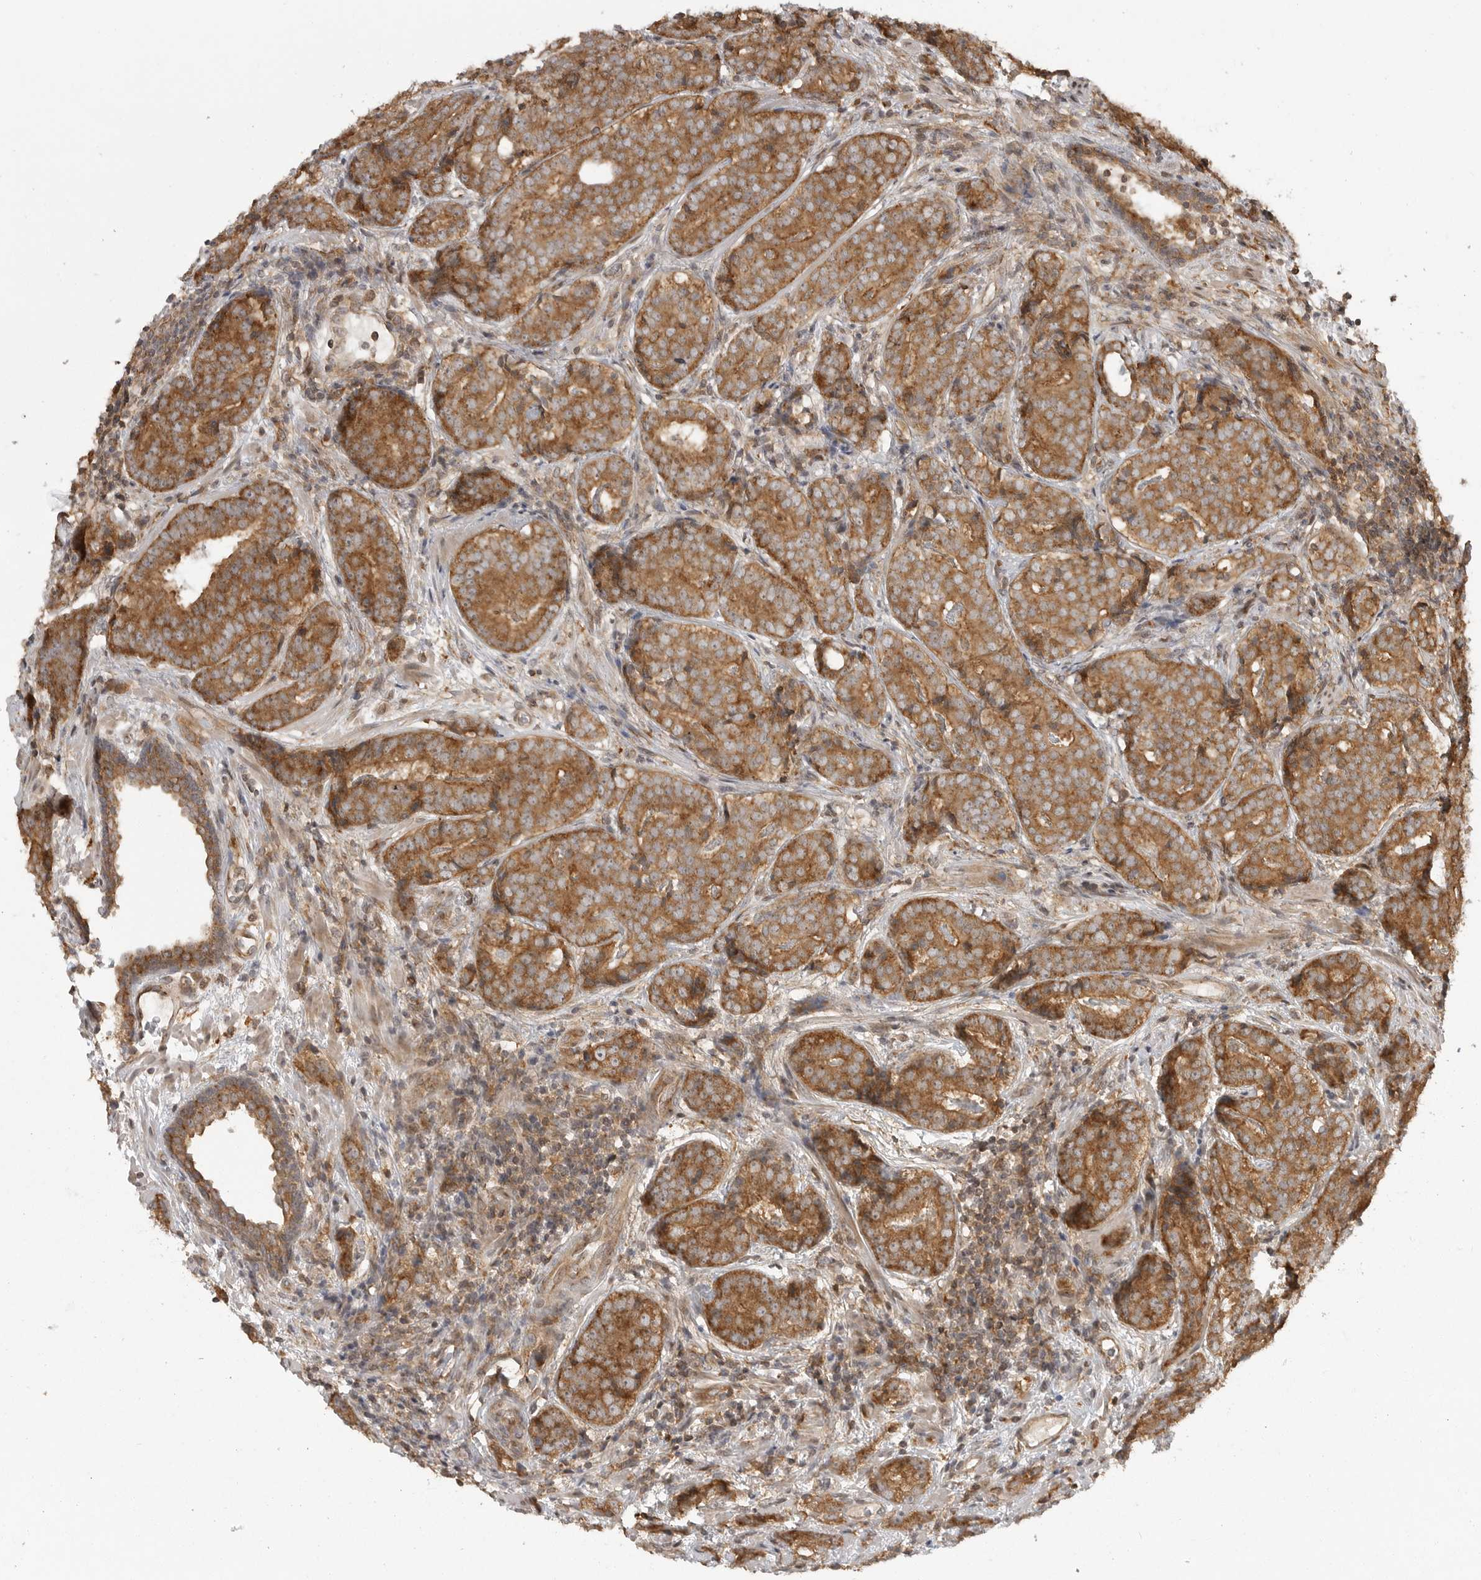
{"staining": {"intensity": "moderate", "quantity": ">75%", "location": "cytoplasmic/membranous"}, "tissue": "prostate cancer", "cell_type": "Tumor cells", "image_type": "cancer", "snomed": [{"axis": "morphology", "description": "Adenocarcinoma, High grade"}, {"axis": "topography", "description": "Prostate"}], "caption": "High-power microscopy captured an immunohistochemistry (IHC) micrograph of prostate cancer, revealing moderate cytoplasmic/membranous positivity in approximately >75% of tumor cells. (Brightfield microscopy of DAB IHC at high magnification).", "gene": "FAT3", "patient": {"sex": "male", "age": 56}}